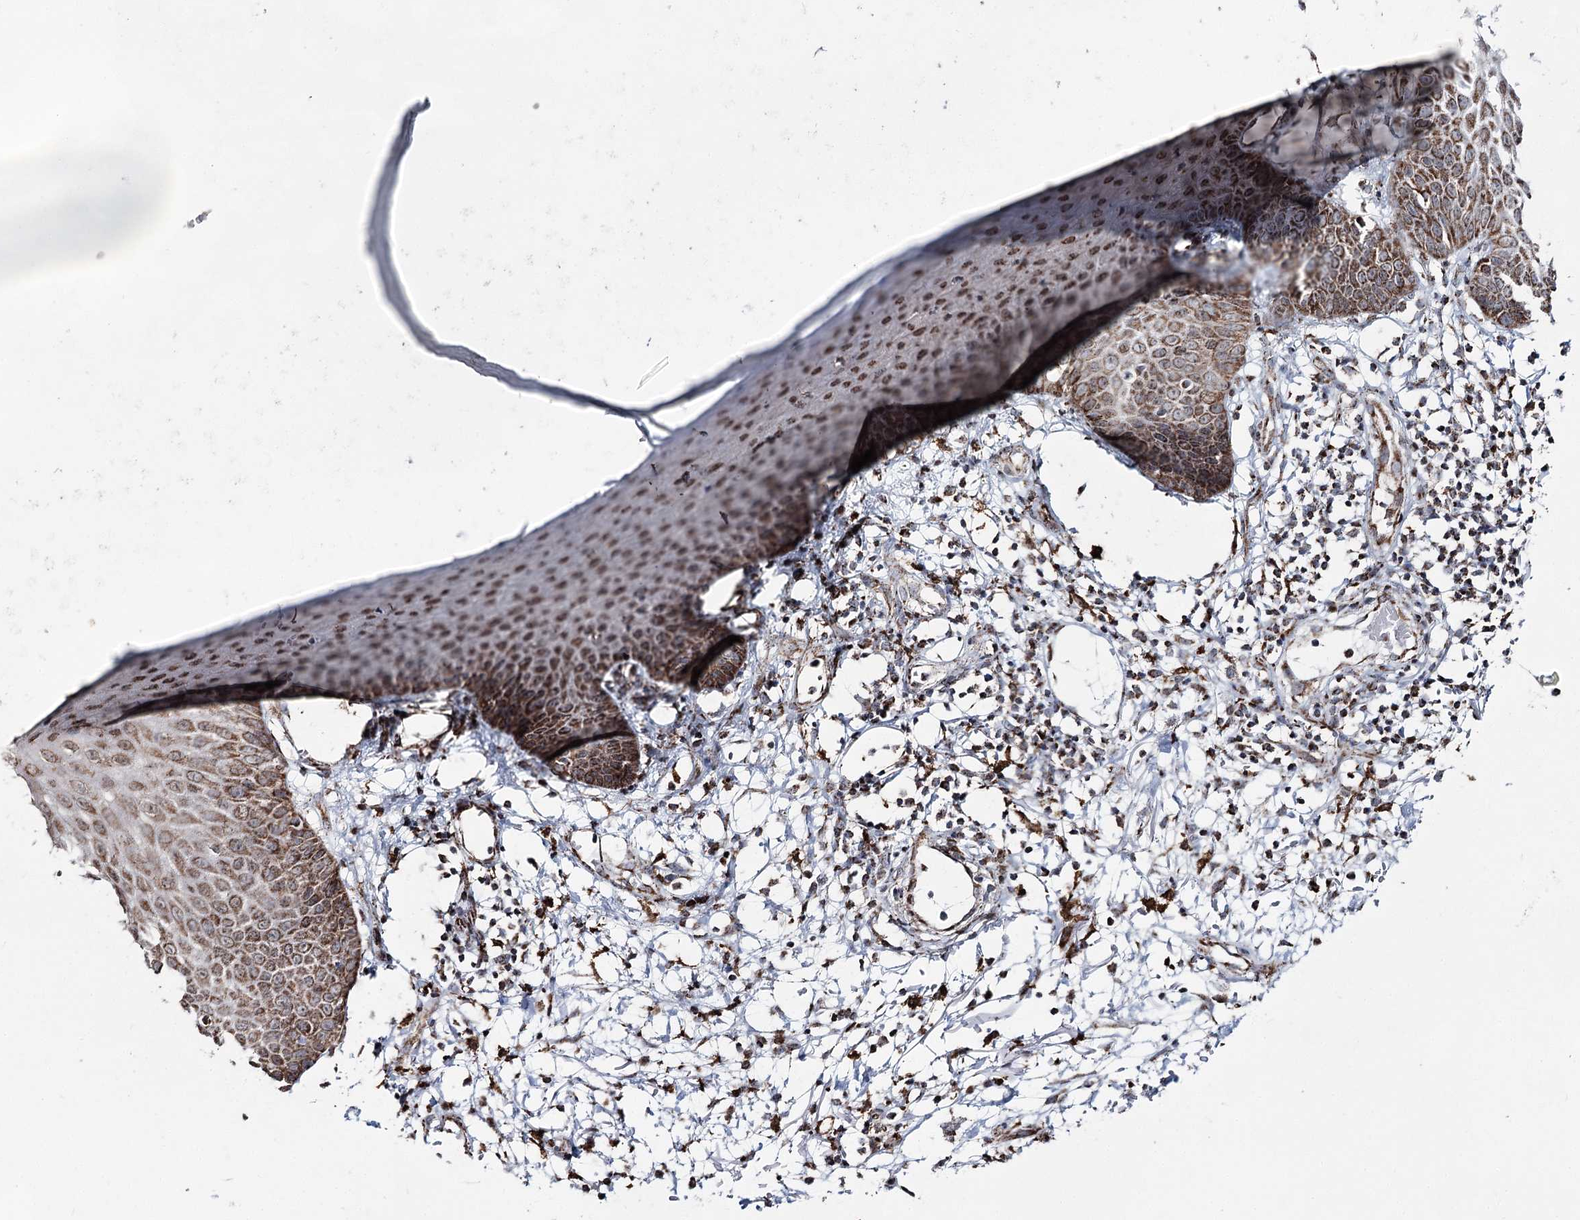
{"staining": {"intensity": "moderate", "quantity": ">75%", "location": "cytoplasmic/membranous"}, "tissue": "skin", "cell_type": "Fibroblasts", "image_type": "normal", "snomed": [{"axis": "morphology", "description": "Normal tissue, NOS"}, {"axis": "morphology", "description": "Inflammation, NOS"}, {"axis": "topography", "description": "Skin"}], "caption": "The photomicrograph shows staining of normal skin, revealing moderate cytoplasmic/membranous protein expression (brown color) within fibroblasts.", "gene": "CWF19L1", "patient": {"sex": "female", "age": 44}}